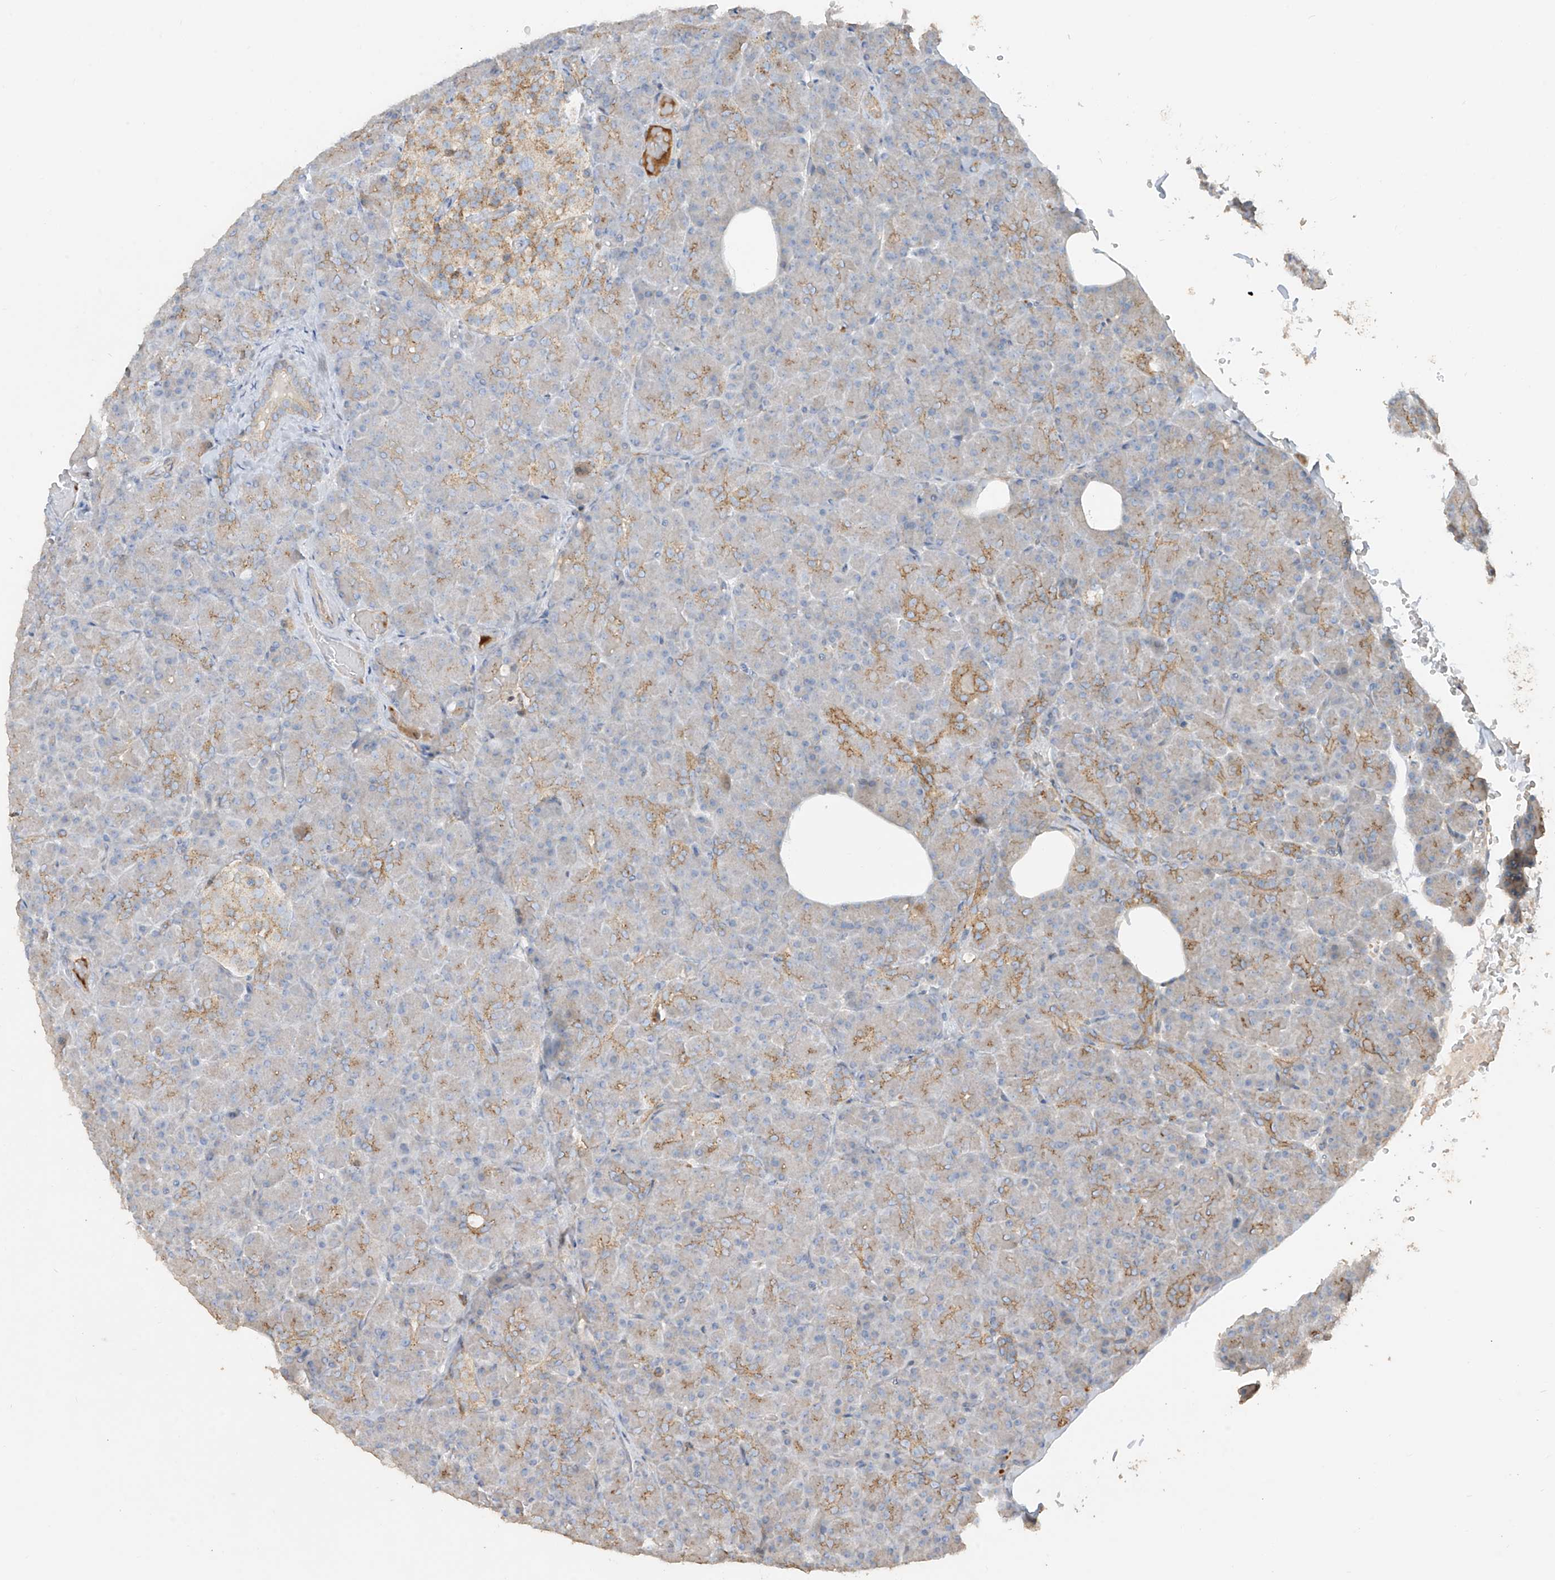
{"staining": {"intensity": "moderate", "quantity": "25%-75%", "location": "cytoplasmic/membranous"}, "tissue": "pancreas", "cell_type": "Exocrine glandular cells", "image_type": "normal", "snomed": [{"axis": "morphology", "description": "Normal tissue, NOS"}, {"axis": "topography", "description": "Pancreas"}], "caption": "Protein staining exhibits moderate cytoplasmic/membranous staining in about 25%-75% of exocrine glandular cells in normal pancreas. Using DAB (3,3'-diaminobenzidine) (brown) and hematoxylin (blue) stains, captured at high magnification using brightfield microscopy.", "gene": "ABTB1", "patient": {"sex": "female", "age": 43}}